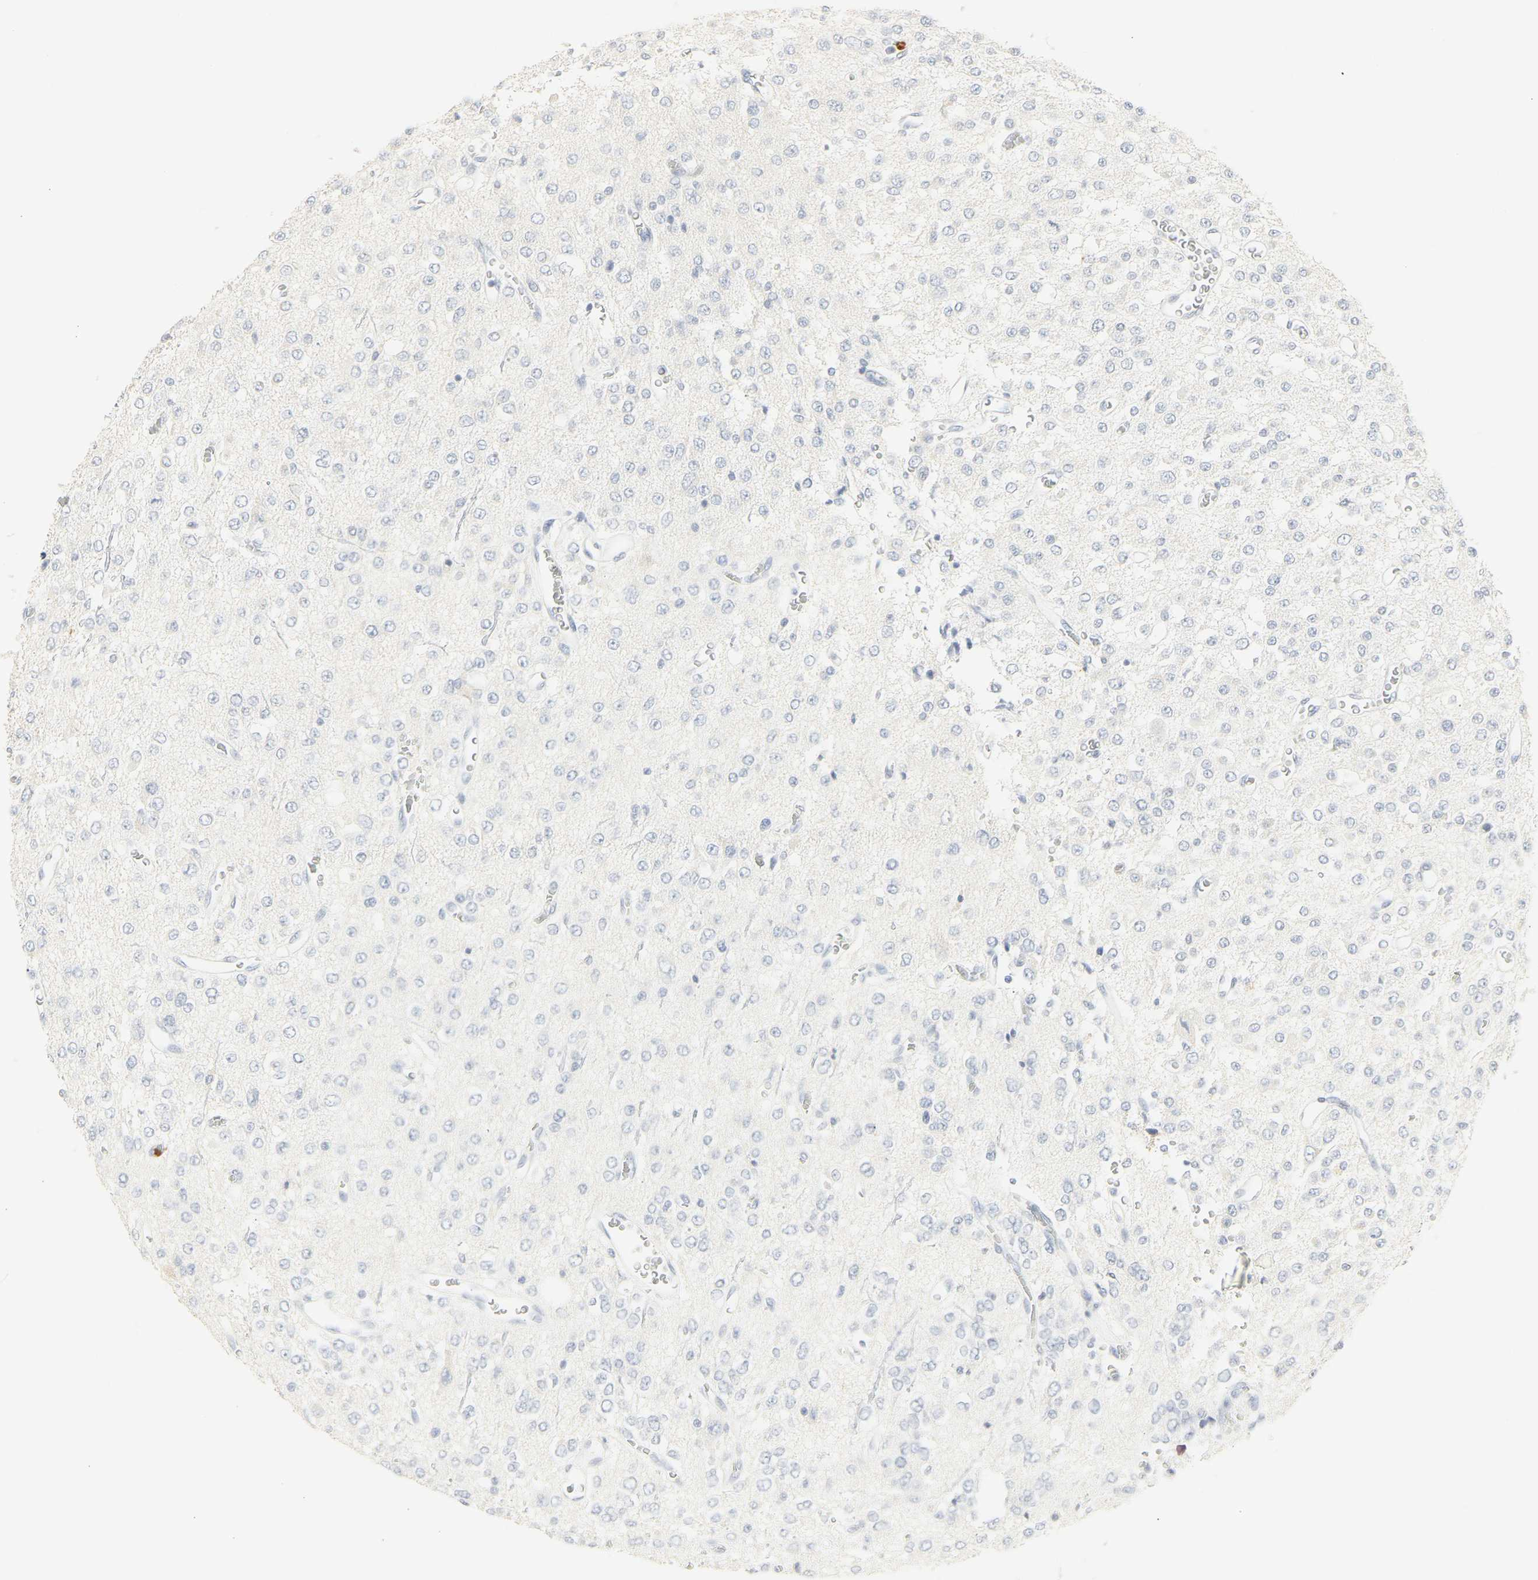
{"staining": {"intensity": "negative", "quantity": "none", "location": "none"}, "tissue": "glioma", "cell_type": "Tumor cells", "image_type": "cancer", "snomed": [{"axis": "morphology", "description": "Glioma, malignant, Low grade"}, {"axis": "topography", "description": "Brain"}], "caption": "Tumor cells are negative for protein expression in human malignant glioma (low-grade). (DAB (3,3'-diaminobenzidine) immunohistochemistry (IHC), high magnification).", "gene": "CEACAM5", "patient": {"sex": "male", "age": 38}}